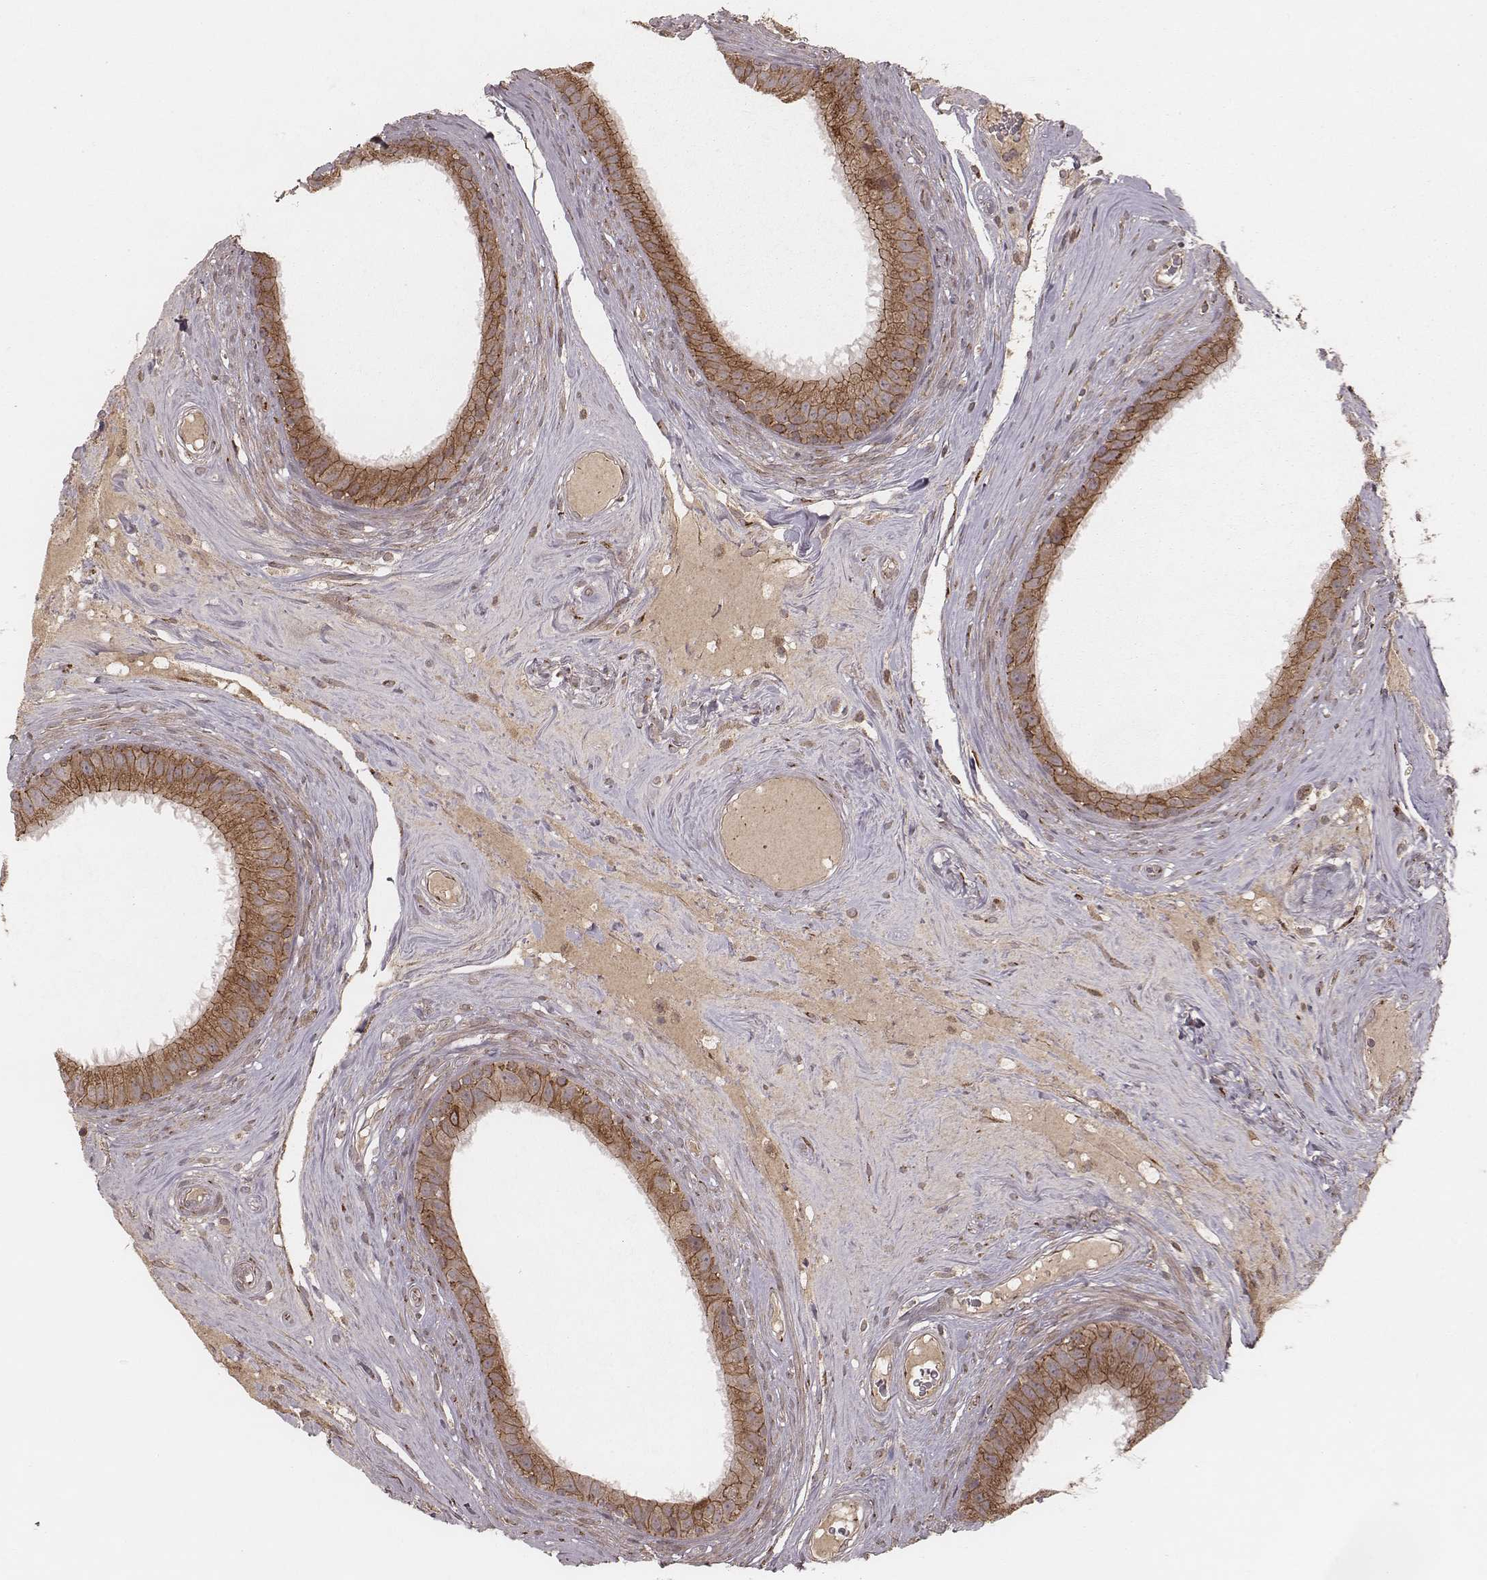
{"staining": {"intensity": "strong", "quantity": ">75%", "location": "cytoplasmic/membranous"}, "tissue": "epididymis", "cell_type": "Glandular cells", "image_type": "normal", "snomed": [{"axis": "morphology", "description": "Normal tissue, NOS"}, {"axis": "topography", "description": "Epididymis"}], "caption": "Glandular cells exhibit high levels of strong cytoplasmic/membranous staining in approximately >75% of cells in benign human epididymis.", "gene": "MYO19", "patient": {"sex": "male", "age": 59}}